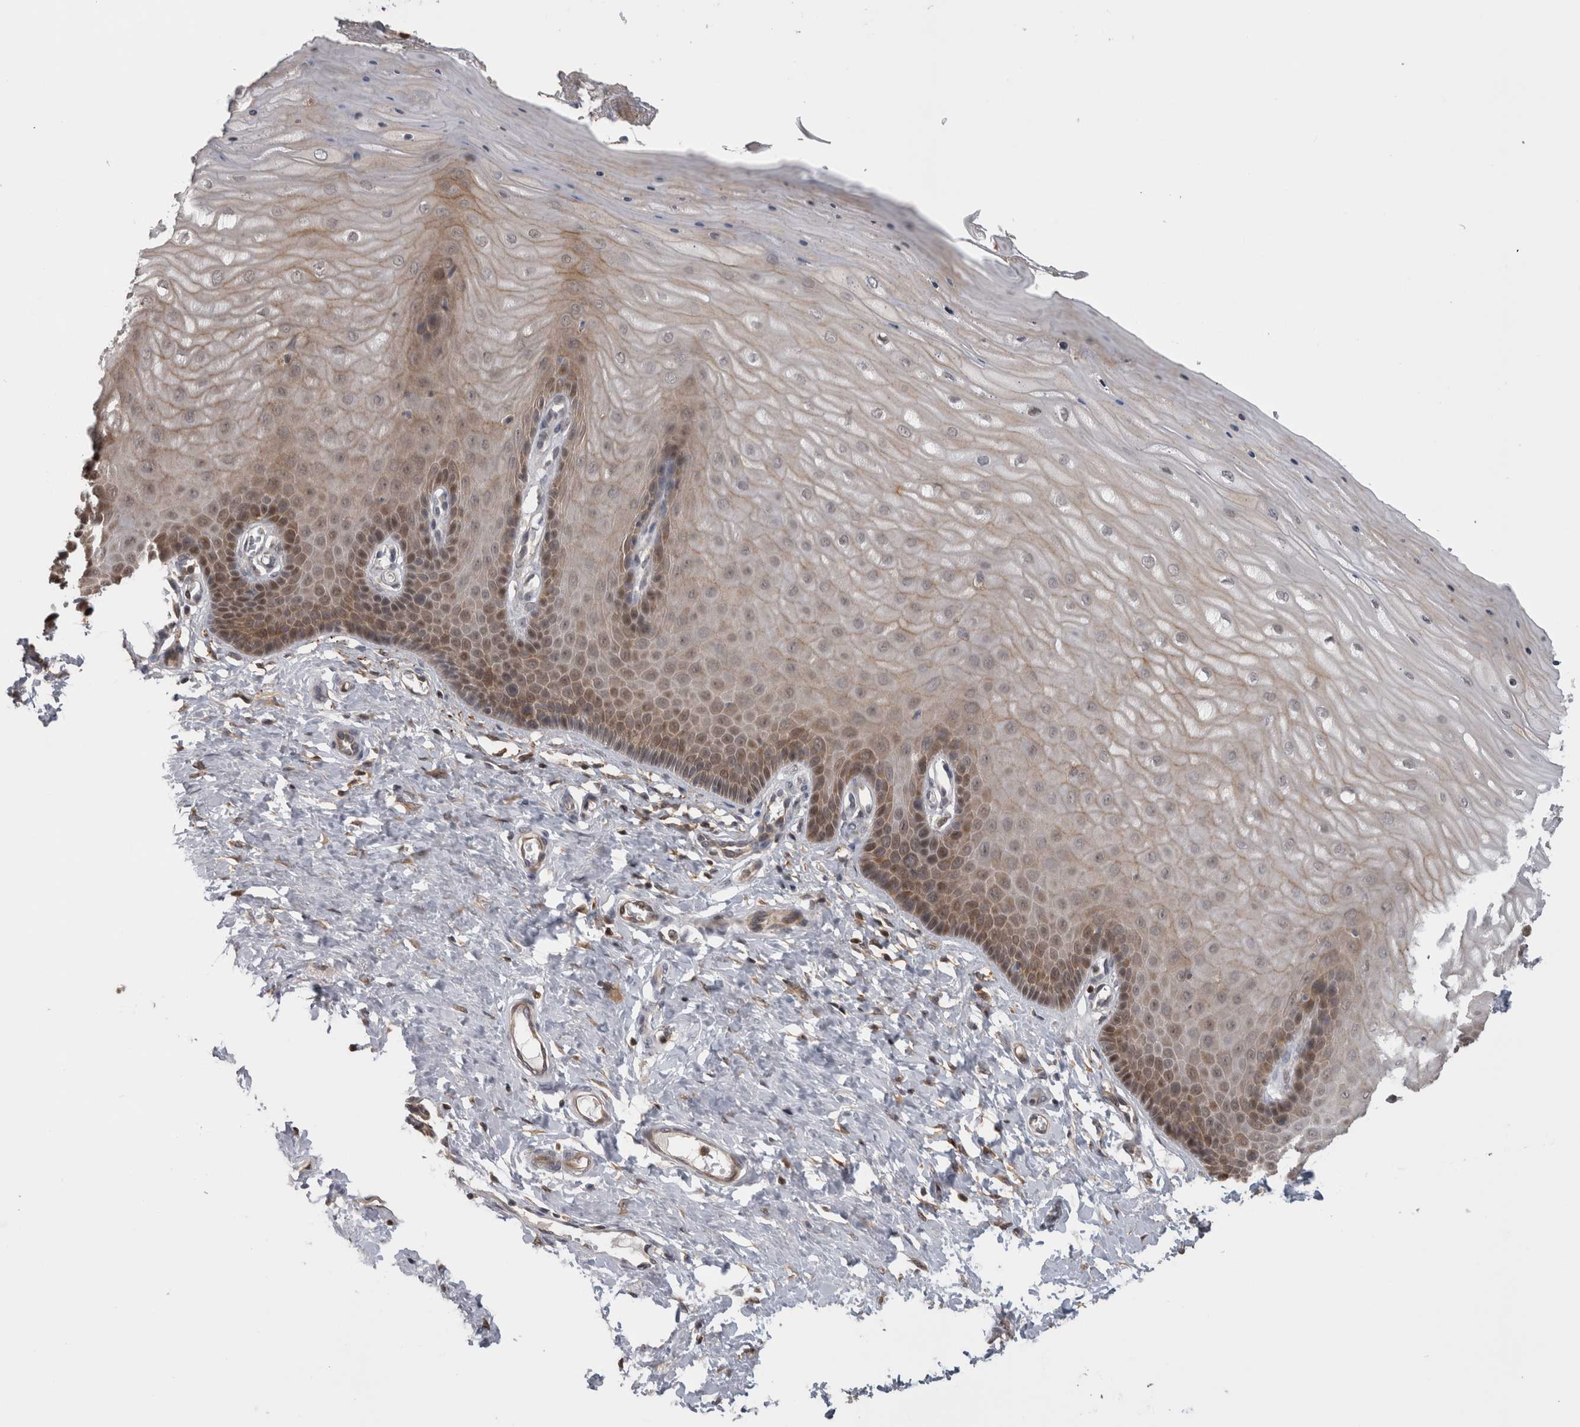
{"staining": {"intensity": "strong", "quantity": ">75%", "location": "cytoplasmic/membranous,nuclear"}, "tissue": "cervix", "cell_type": "Glandular cells", "image_type": "normal", "snomed": [{"axis": "morphology", "description": "Normal tissue, NOS"}, {"axis": "topography", "description": "Cervix"}], "caption": "This photomicrograph shows immunohistochemistry staining of unremarkable human cervix, with high strong cytoplasmic/membranous,nuclear expression in about >75% of glandular cells.", "gene": "USH1G", "patient": {"sex": "female", "age": 55}}